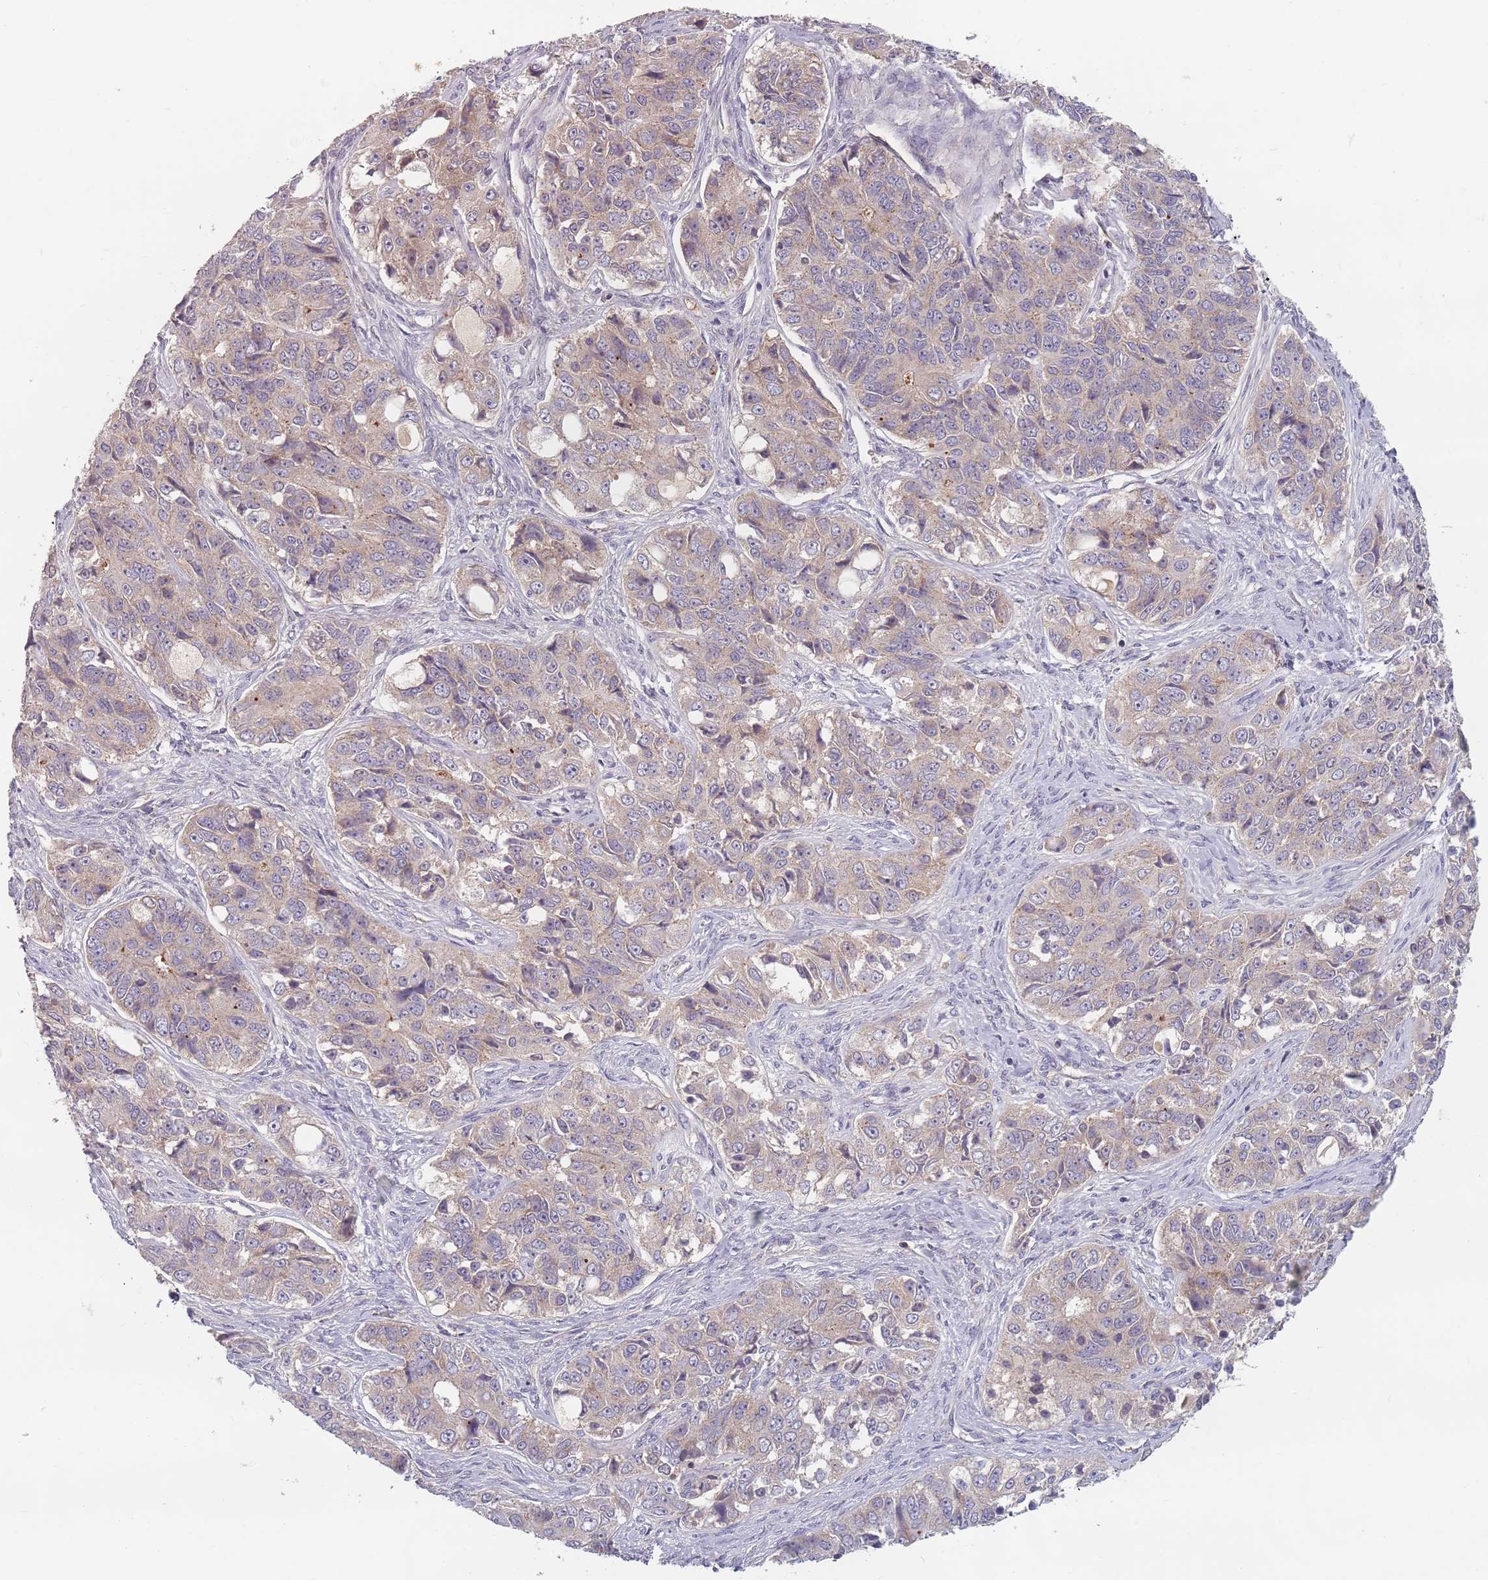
{"staining": {"intensity": "weak", "quantity": "<25%", "location": "cytoplasmic/membranous"}, "tissue": "ovarian cancer", "cell_type": "Tumor cells", "image_type": "cancer", "snomed": [{"axis": "morphology", "description": "Carcinoma, endometroid"}, {"axis": "topography", "description": "Ovary"}], "caption": "IHC image of neoplastic tissue: human endometroid carcinoma (ovarian) stained with DAB (3,3'-diaminobenzidine) demonstrates no significant protein positivity in tumor cells. (DAB (3,3'-diaminobenzidine) IHC, high magnification).", "gene": "ASB13", "patient": {"sex": "female", "age": 51}}